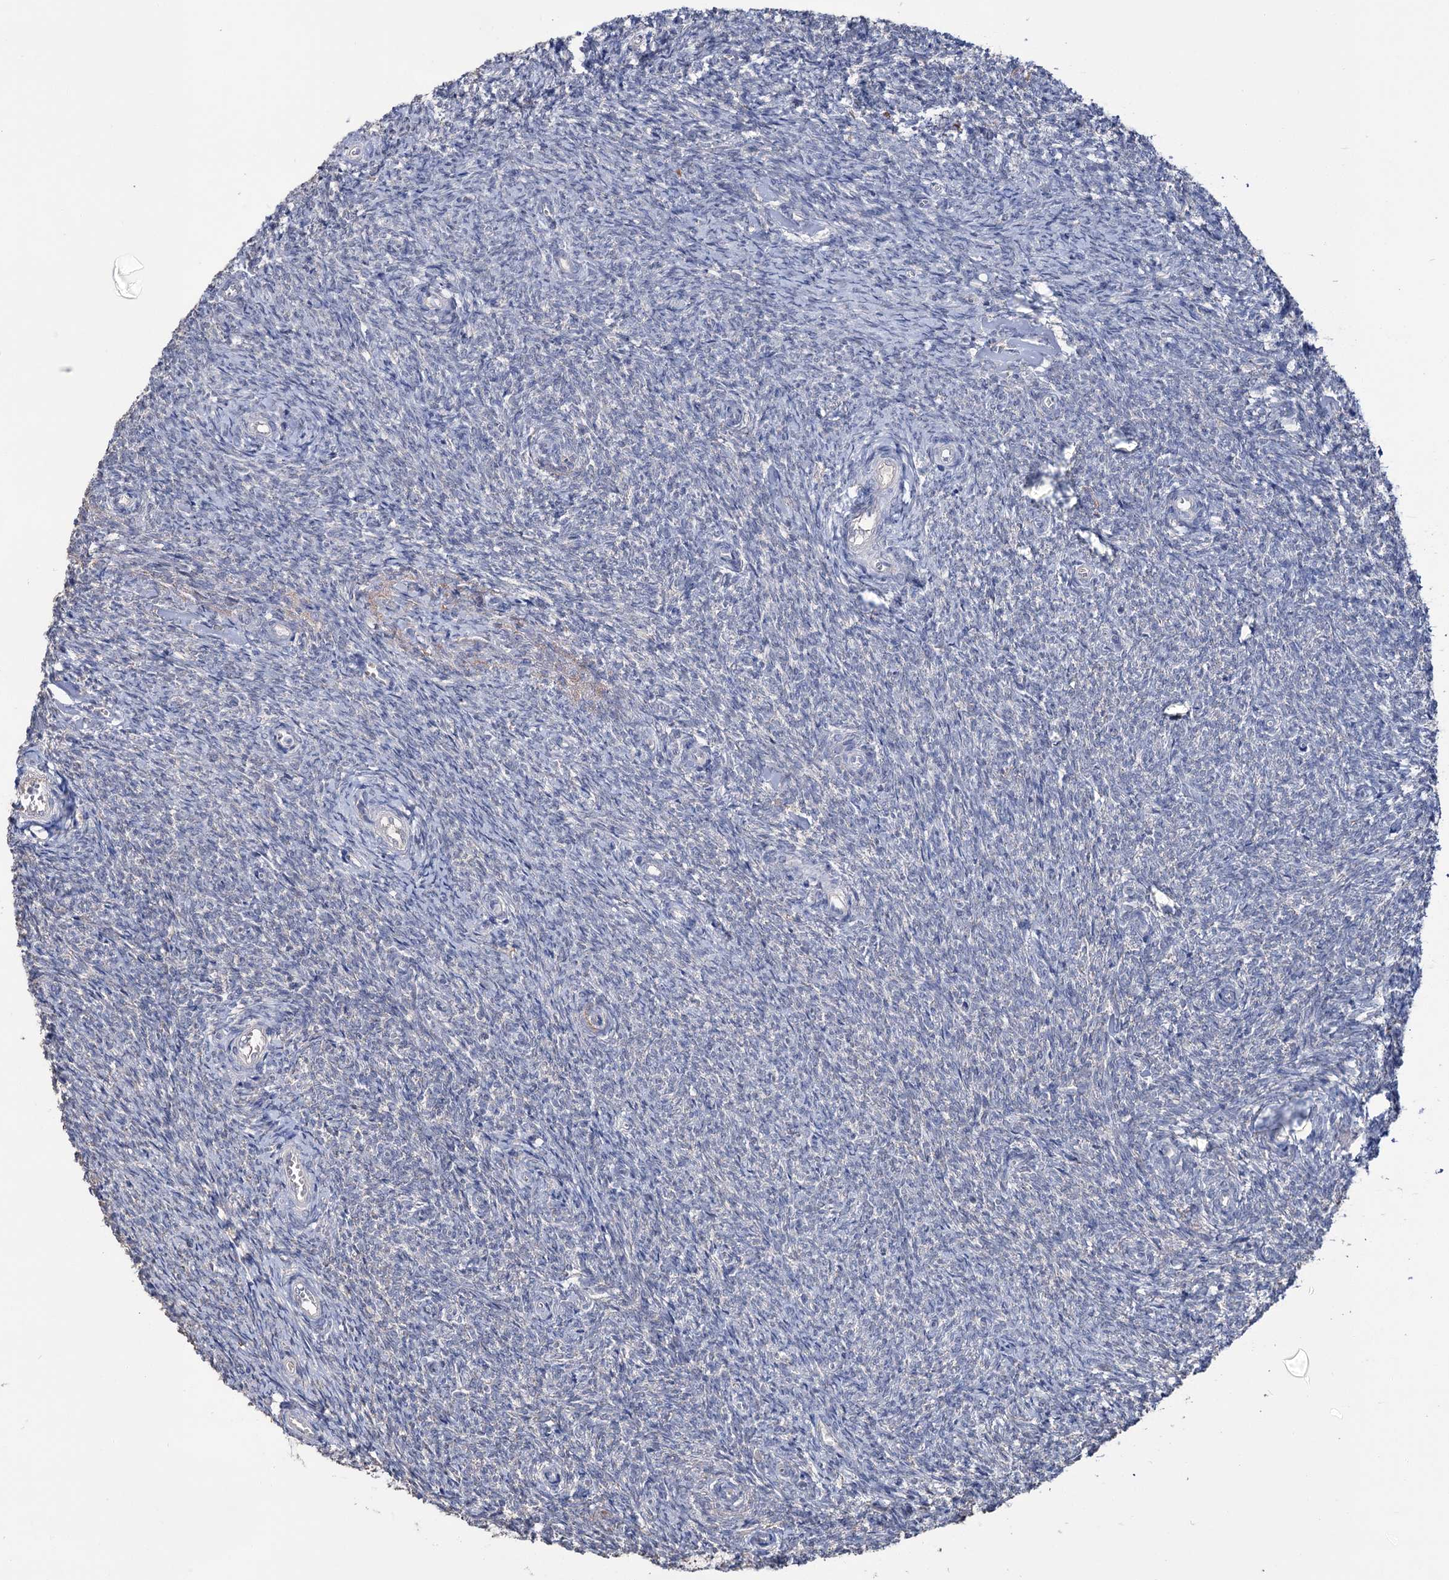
{"staining": {"intensity": "negative", "quantity": "none", "location": "none"}, "tissue": "ovary", "cell_type": "Ovarian stroma cells", "image_type": "normal", "snomed": [{"axis": "morphology", "description": "Normal tissue, NOS"}, {"axis": "topography", "description": "Ovary"}], "caption": "DAB (3,3'-diaminobenzidine) immunohistochemical staining of unremarkable ovary demonstrates no significant staining in ovarian stroma cells. The staining is performed using DAB (3,3'-diaminobenzidine) brown chromogen with nuclei counter-stained in using hematoxylin.", "gene": "EPB41L5", "patient": {"sex": "female", "age": 44}}